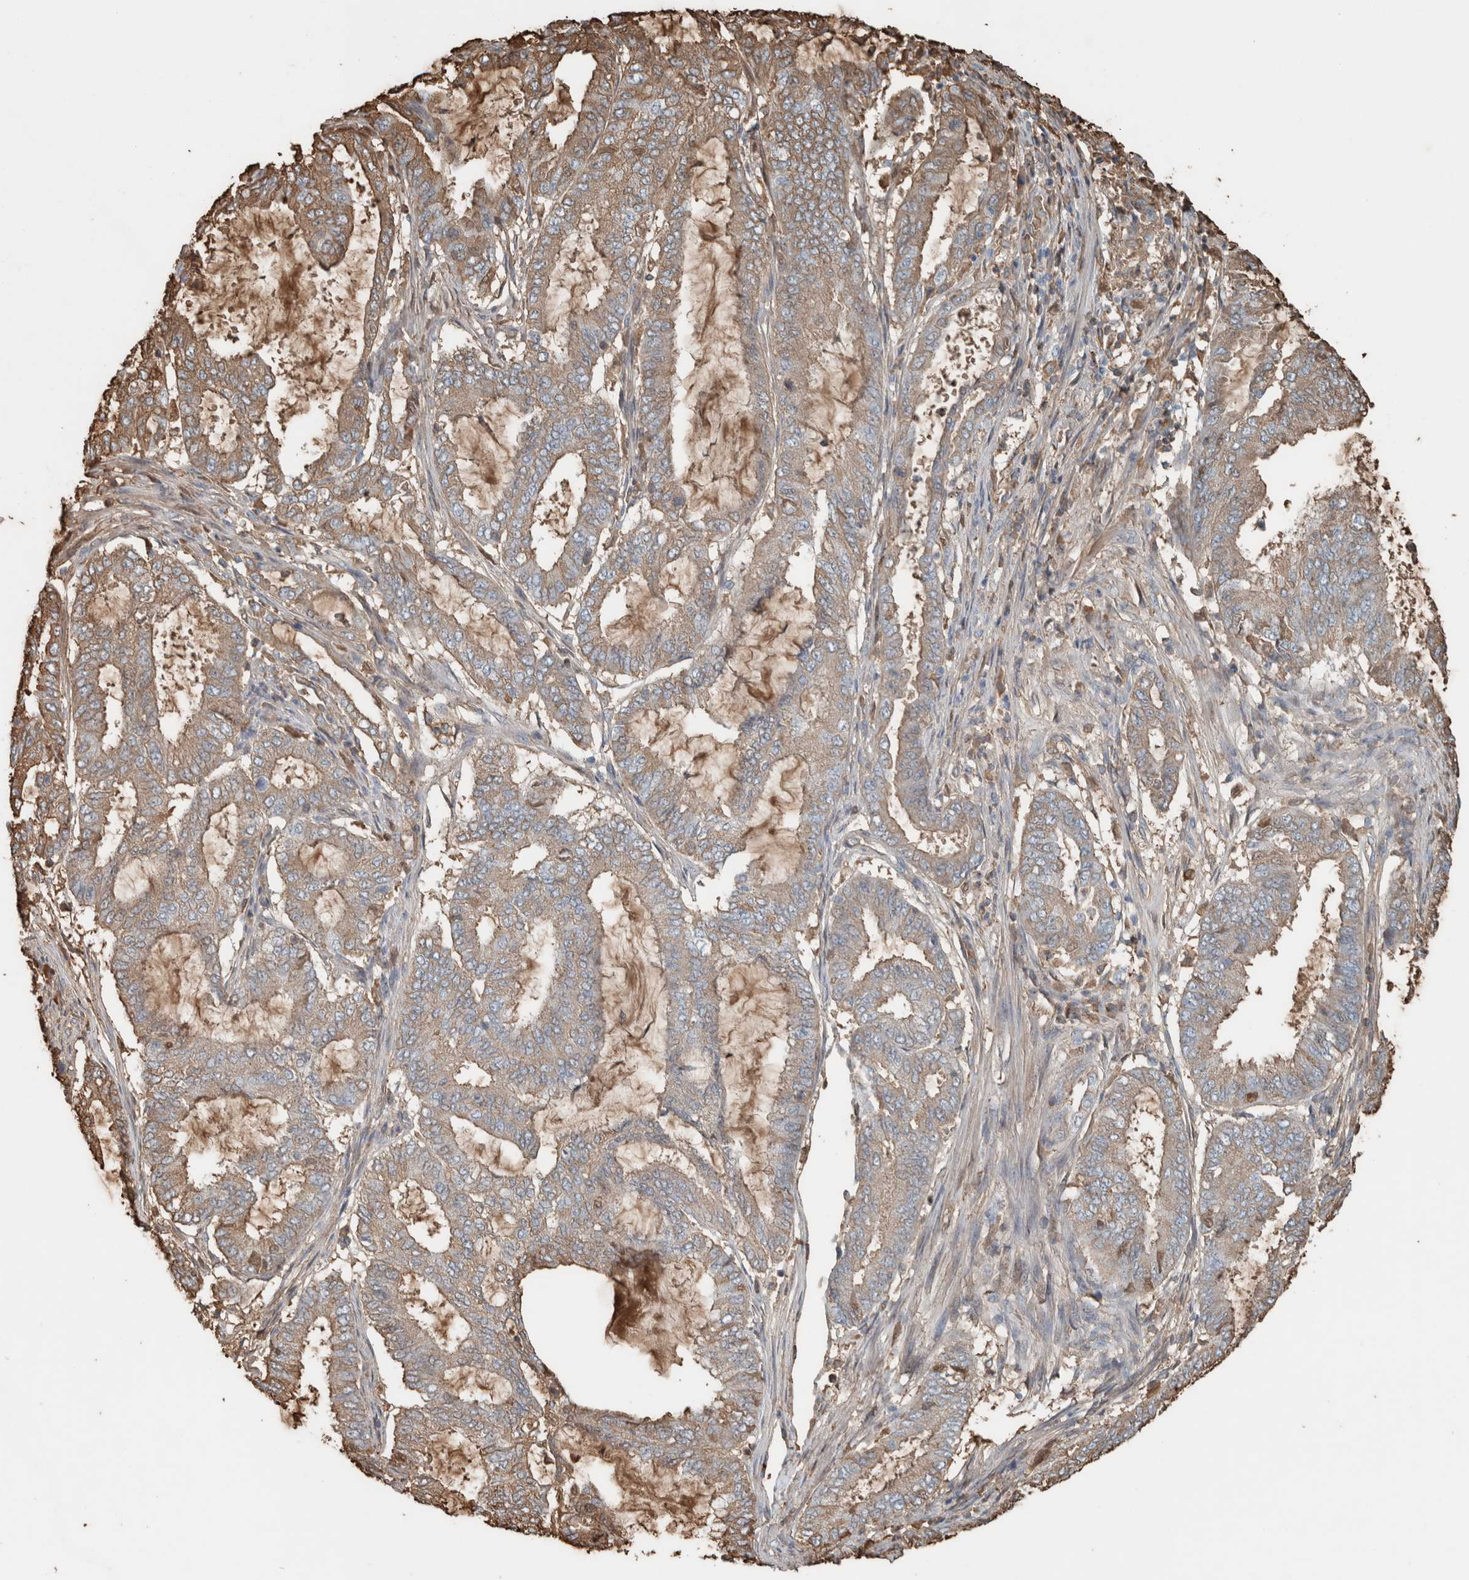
{"staining": {"intensity": "weak", "quantity": "25%-75%", "location": "cytoplasmic/membranous"}, "tissue": "endometrial cancer", "cell_type": "Tumor cells", "image_type": "cancer", "snomed": [{"axis": "morphology", "description": "Adenocarcinoma, NOS"}, {"axis": "topography", "description": "Endometrium"}], "caption": "IHC staining of endometrial cancer (adenocarcinoma), which displays low levels of weak cytoplasmic/membranous staining in approximately 25%-75% of tumor cells indicating weak cytoplasmic/membranous protein expression. The staining was performed using DAB (brown) for protein detection and nuclei were counterstained in hematoxylin (blue).", "gene": "USP34", "patient": {"sex": "female", "age": 51}}